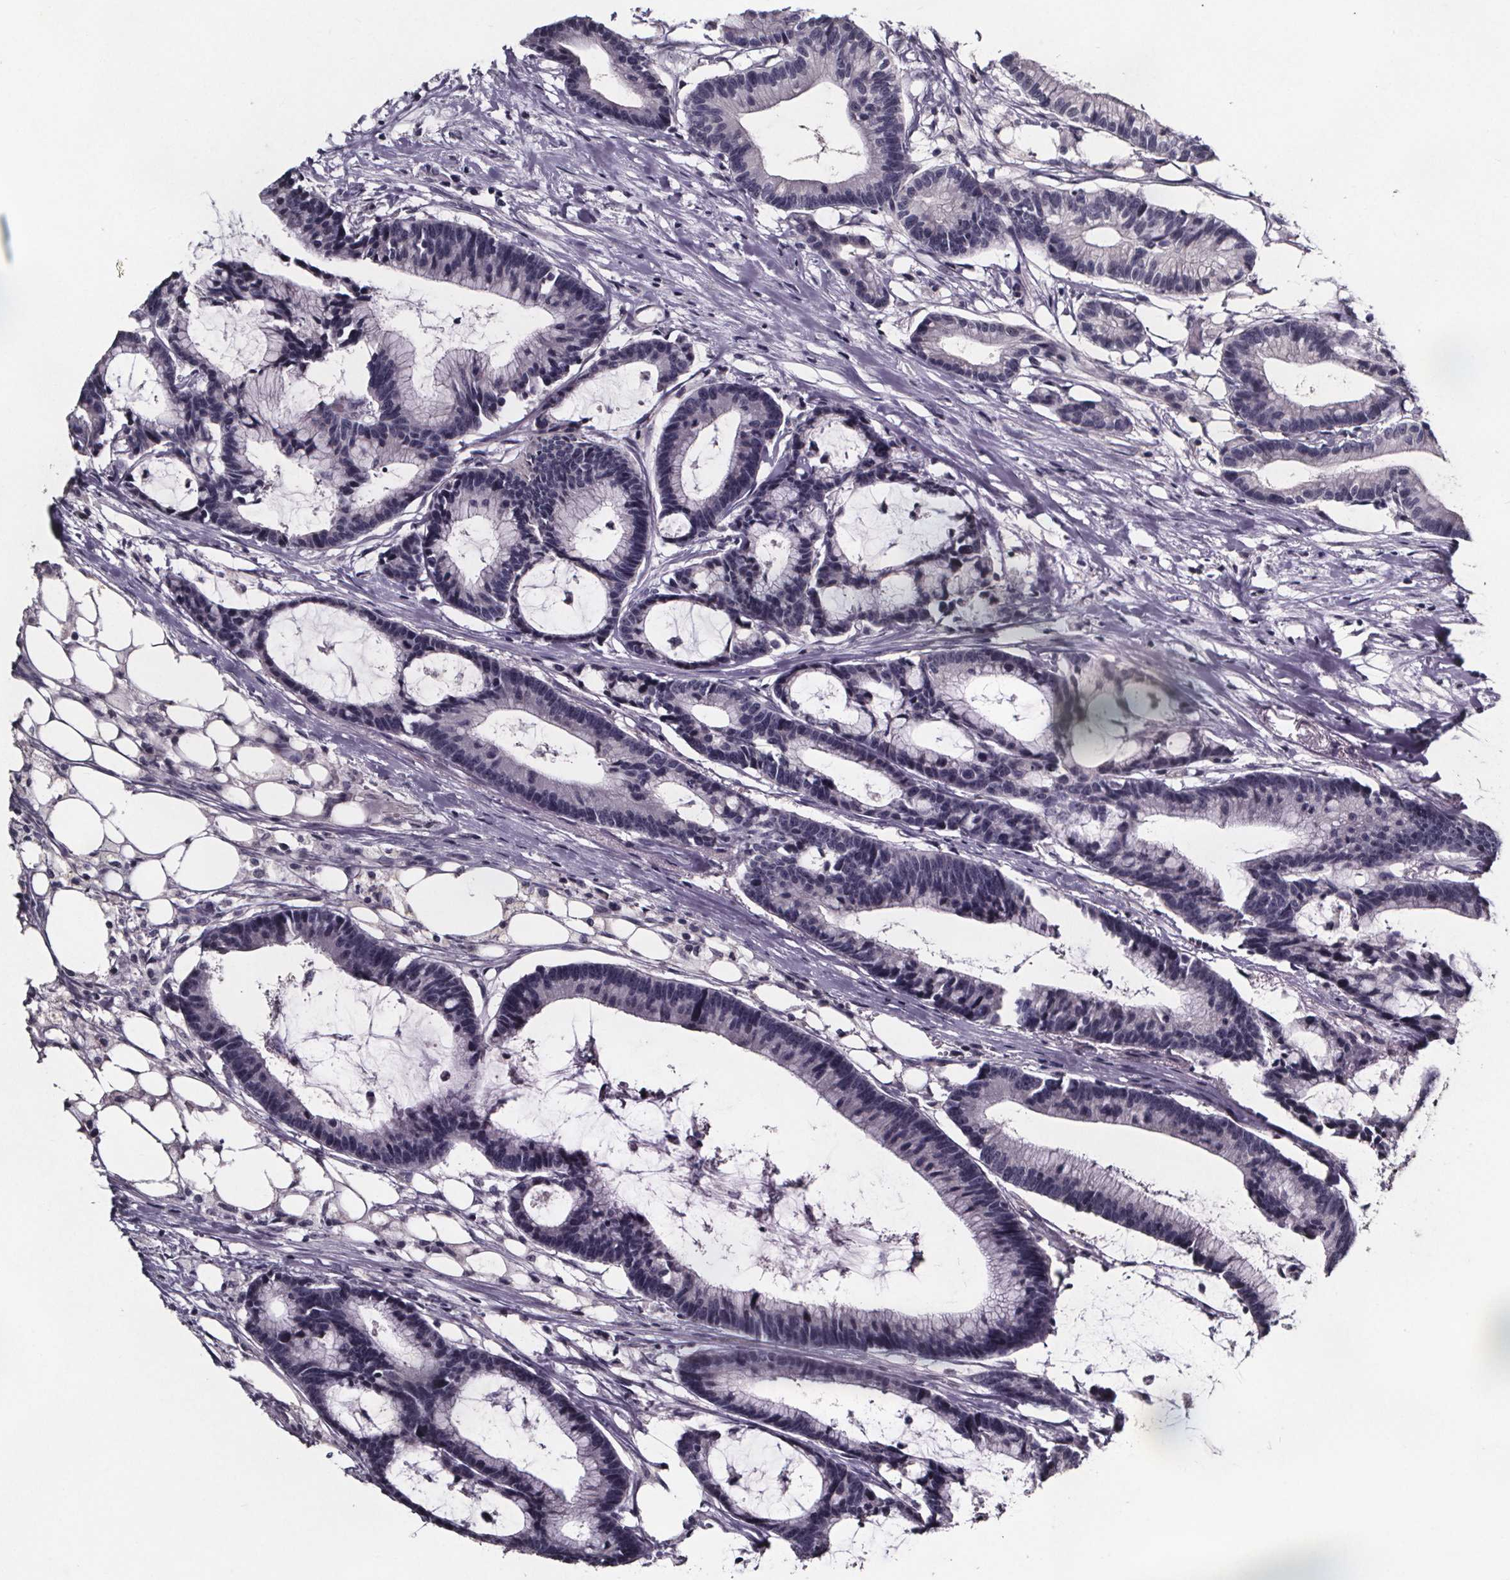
{"staining": {"intensity": "negative", "quantity": "none", "location": "none"}, "tissue": "colorectal cancer", "cell_type": "Tumor cells", "image_type": "cancer", "snomed": [{"axis": "morphology", "description": "Adenocarcinoma, NOS"}, {"axis": "topography", "description": "Colon"}], "caption": "High magnification brightfield microscopy of colorectal cancer stained with DAB (brown) and counterstained with hematoxylin (blue): tumor cells show no significant staining.", "gene": "AR", "patient": {"sex": "female", "age": 78}}